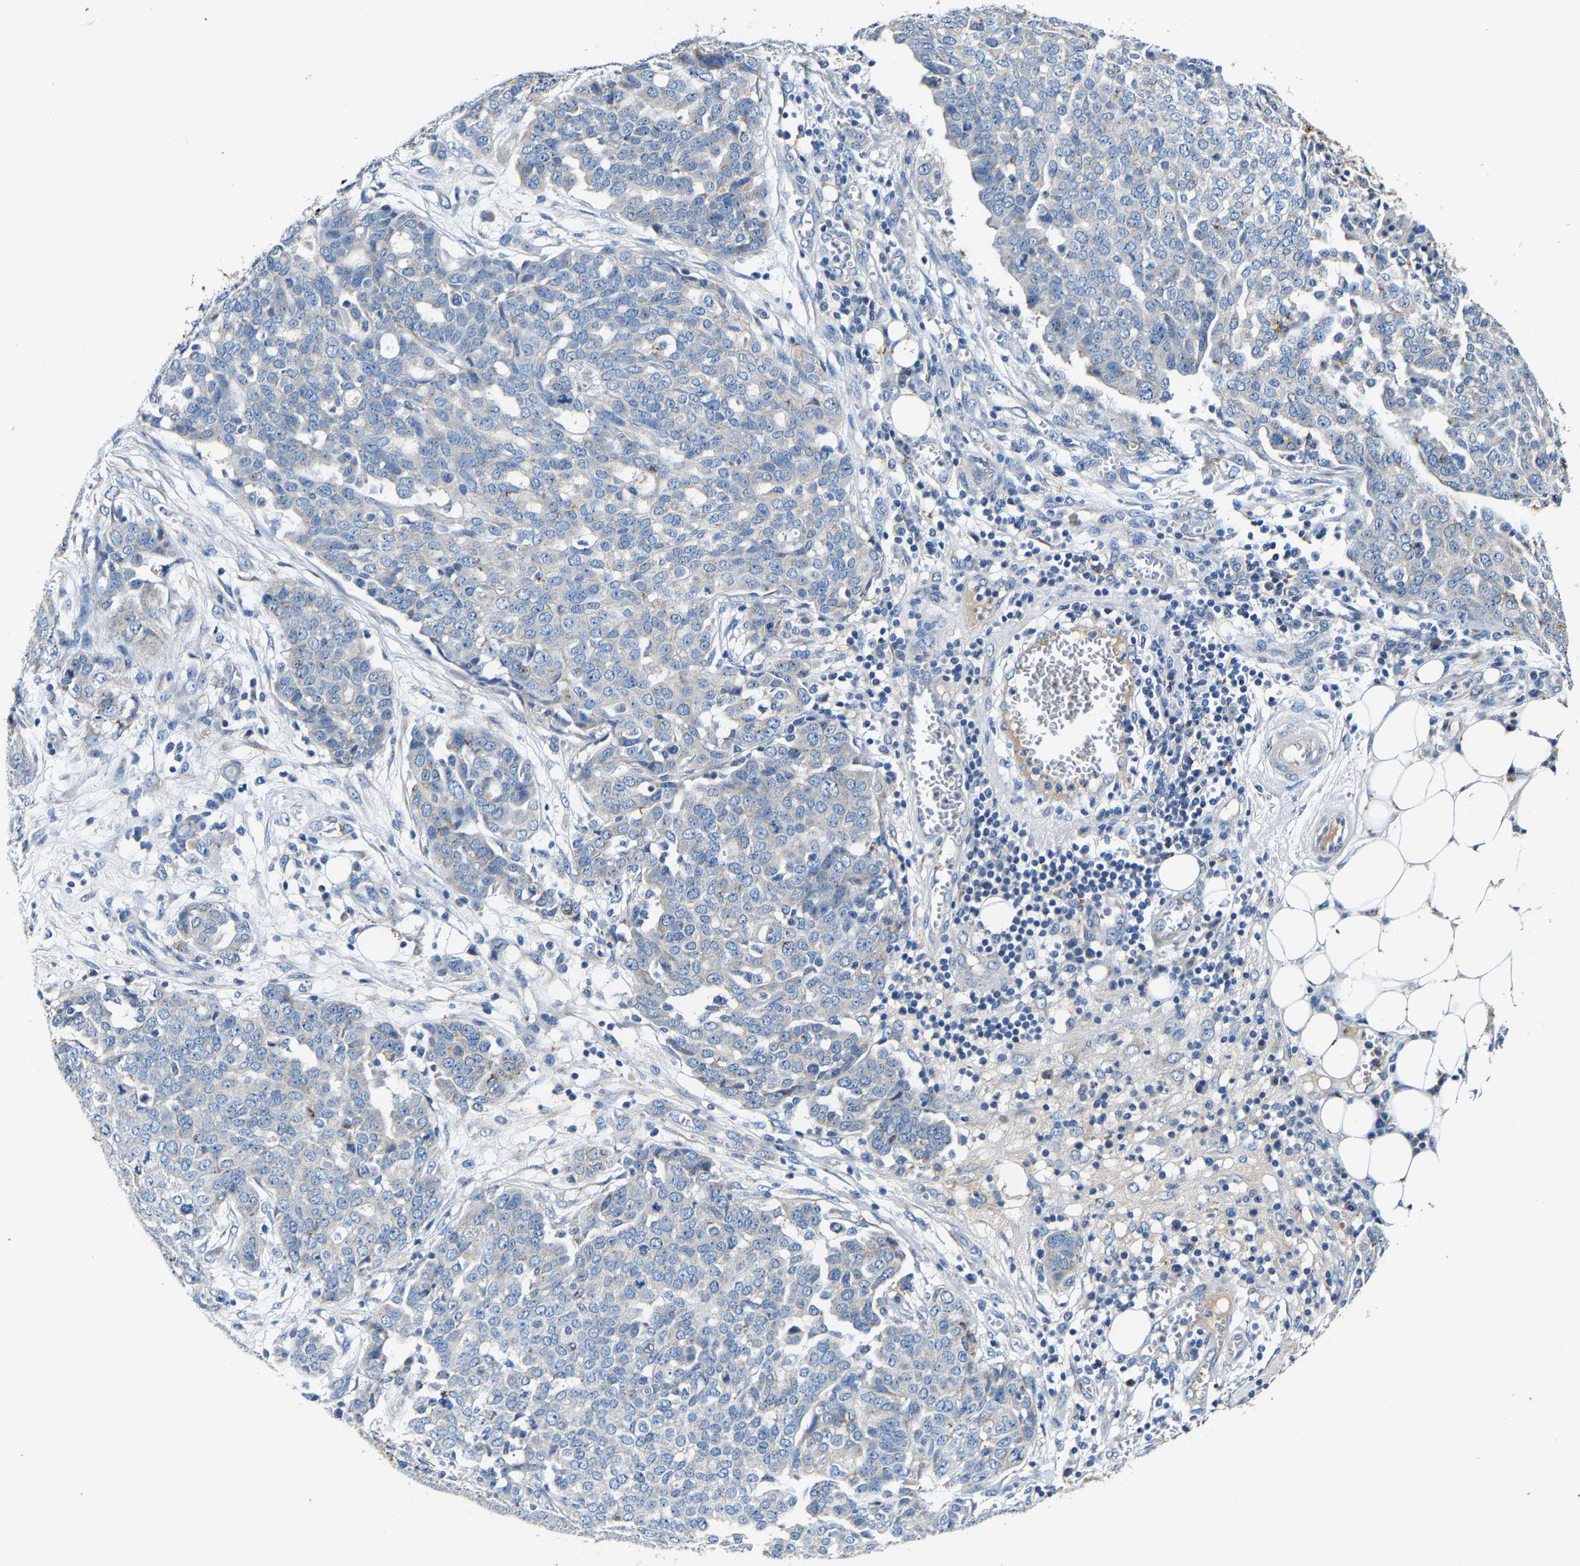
{"staining": {"intensity": "negative", "quantity": "none", "location": "none"}, "tissue": "ovarian cancer", "cell_type": "Tumor cells", "image_type": "cancer", "snomed": [{"axis": "morphology", "description": "Cystadenocarcinoma, serous, NOS"}, {"axis": "topography", "description": "Soft tissue"}, {"axis": "topography", "description": "Ovary"}], "caption": "Immunohistochemical staining of human ovarian serous cystadenocarcinoma demonstrates no significant positivity in tumor cells. (Stains: DAB IHC with hematoxylin counter stain, Microscopy: brightfield microscopy at high magnification).", "gene": "SLC25A25", "patient": {"sex": "female", "age": 57}}